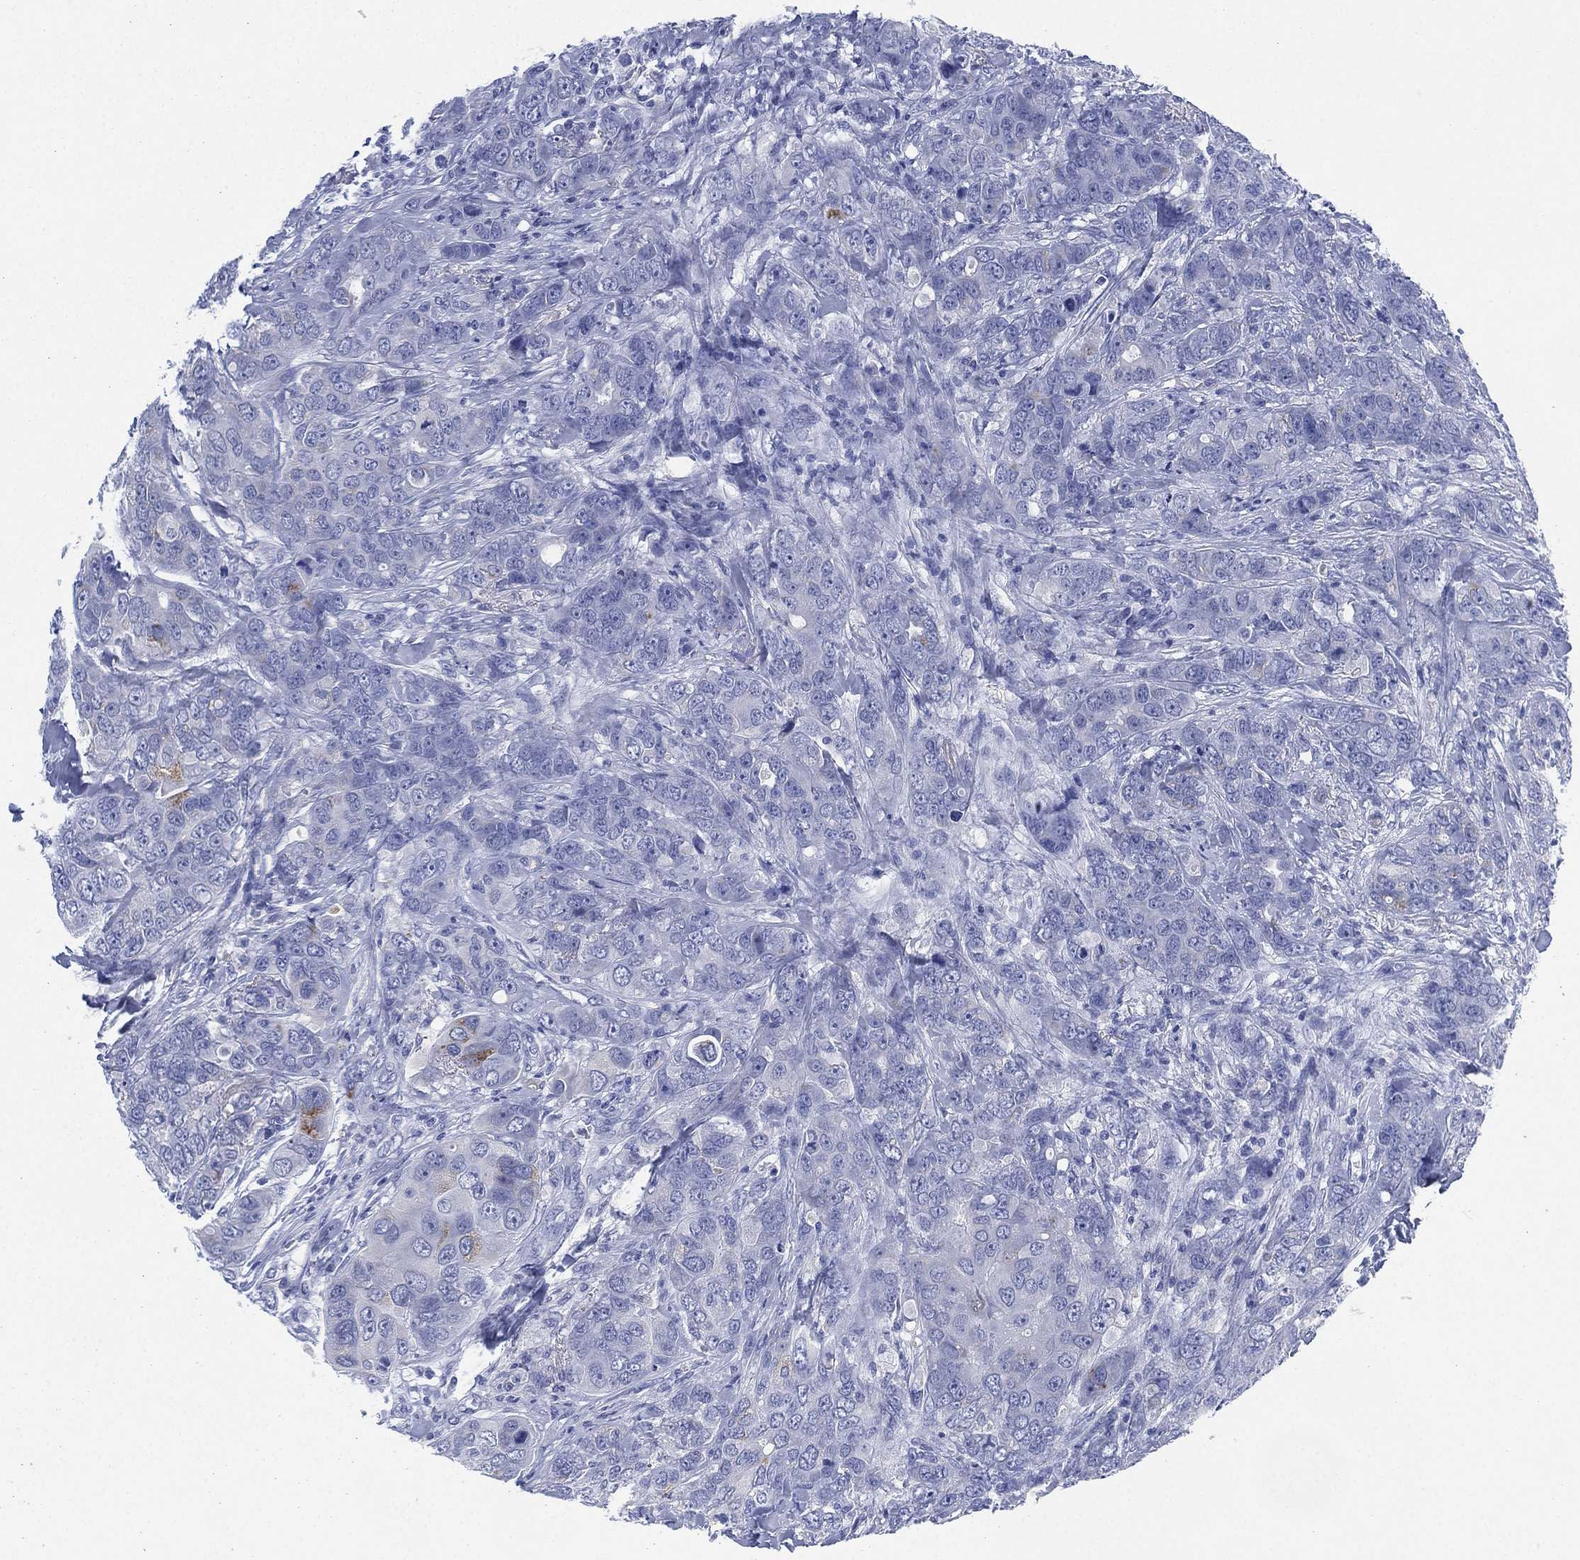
{"staining": {"intensity": "negative", "quantity": "none", "location": "none"}, "tissue": "breast cancer", "cell_type": "Tumor cells", "image_type": "cancer", "snomed": [{"axis": "morphology", "description": "Duct carcinoma"}, {"axis": "topography", "description": "Breast"}], "caption": "Immunohistochemistry of human breast infiltrating ductal carcinoma demonstrates no staining in tumor cells.", "gene": "SLC9C2", "patient": {"sex": "female", "age": 43}}